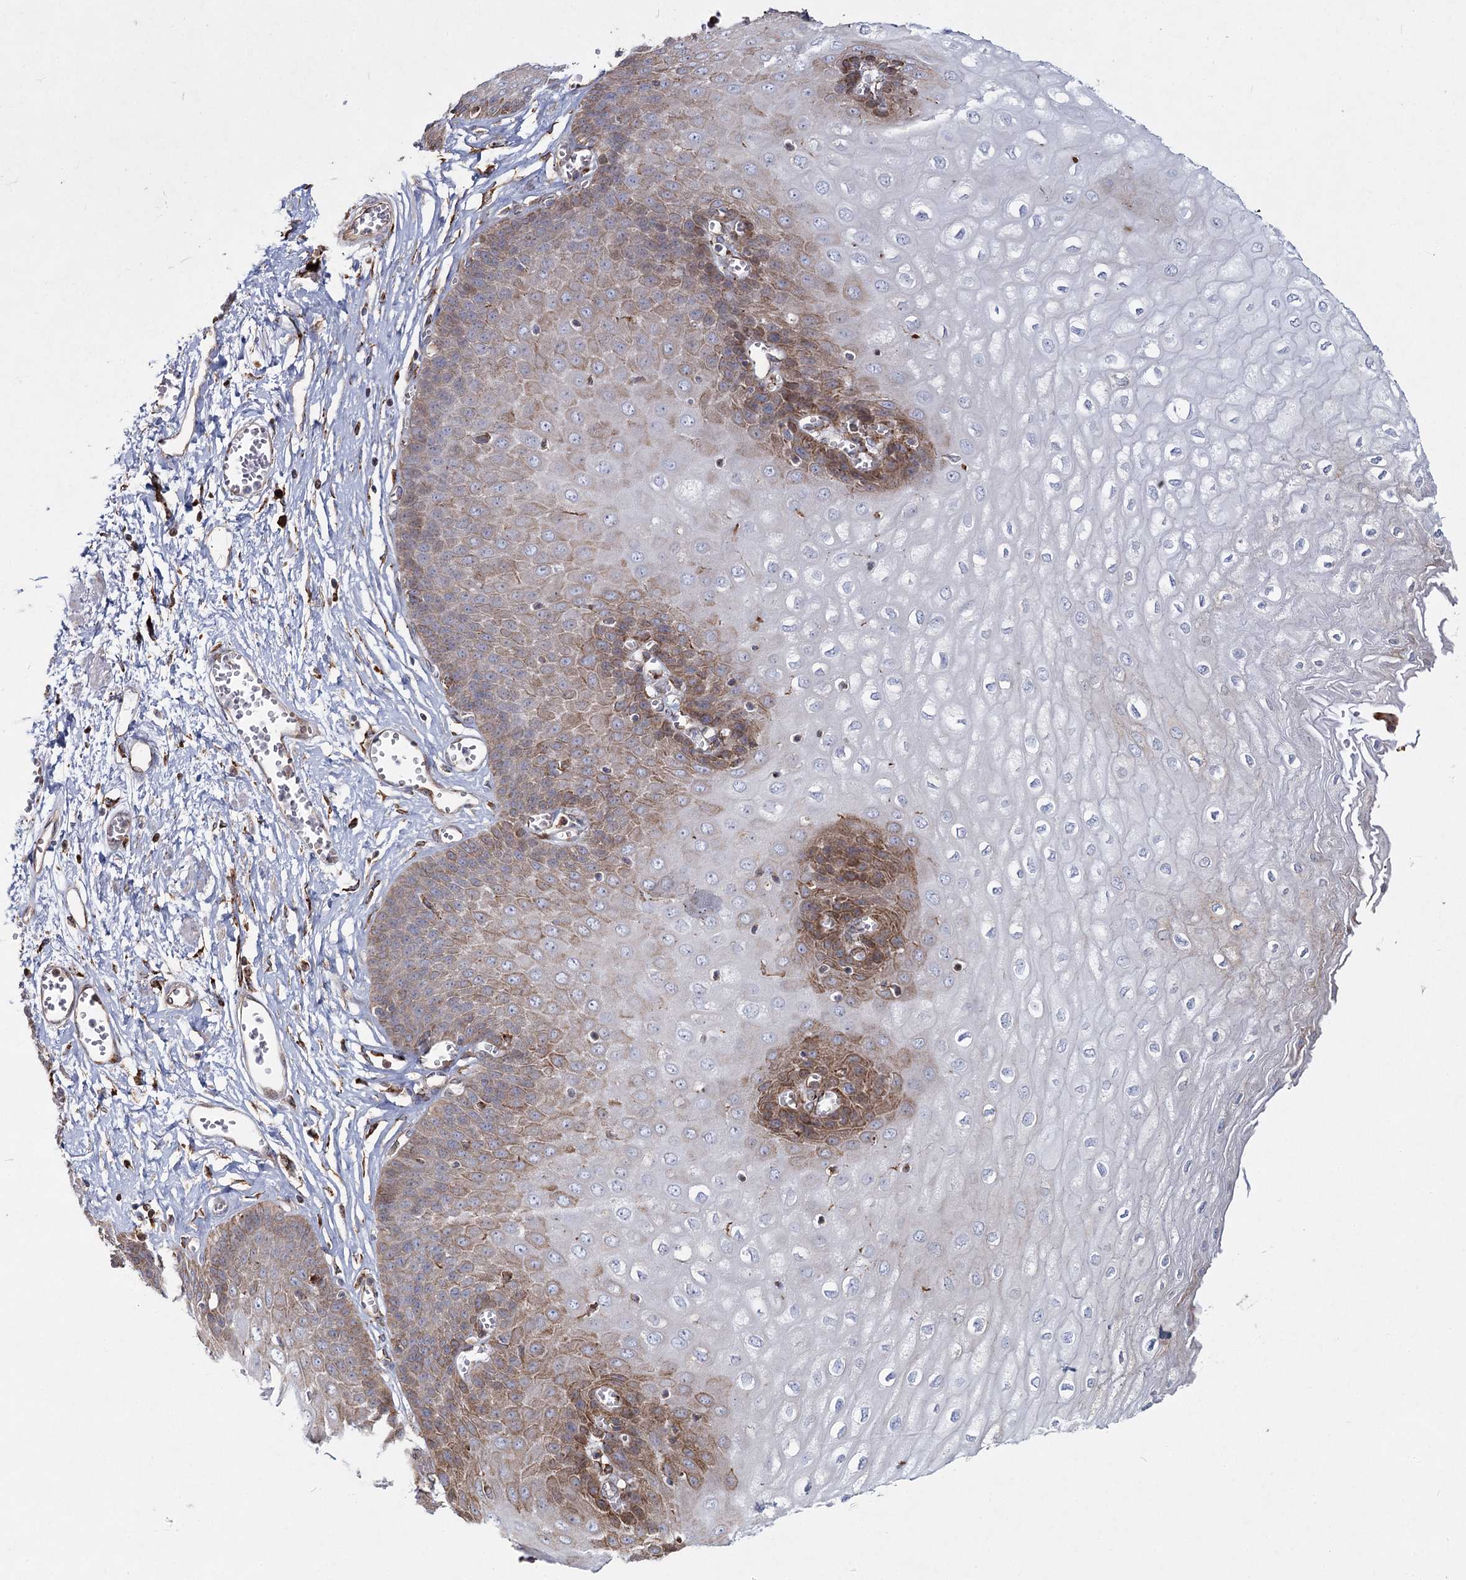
{"staining": {"intensity": "moderate", "quantity": "25%-75%", "location": "cytoplasmic/membranous"}, "tissue": "esophagus", "cell_type": "Squamous epithelial cells", "image_type": "normal", "snomed": [{"axis": "morphology", "description": "Normal tissue, NOS"}, {"axis": "topography", "description": "Esophagus"}], "caption": "DAB (3,3'-diaminobenzidine) immunohistochemical staining of benign human esophagus exhibits moderate cytoplasmic/membranous protein staining in approximately 25%-75% of squamous epithelial cells.", "gene": "NHLRC2", "patient": {"sex": "male", "age": 60}}